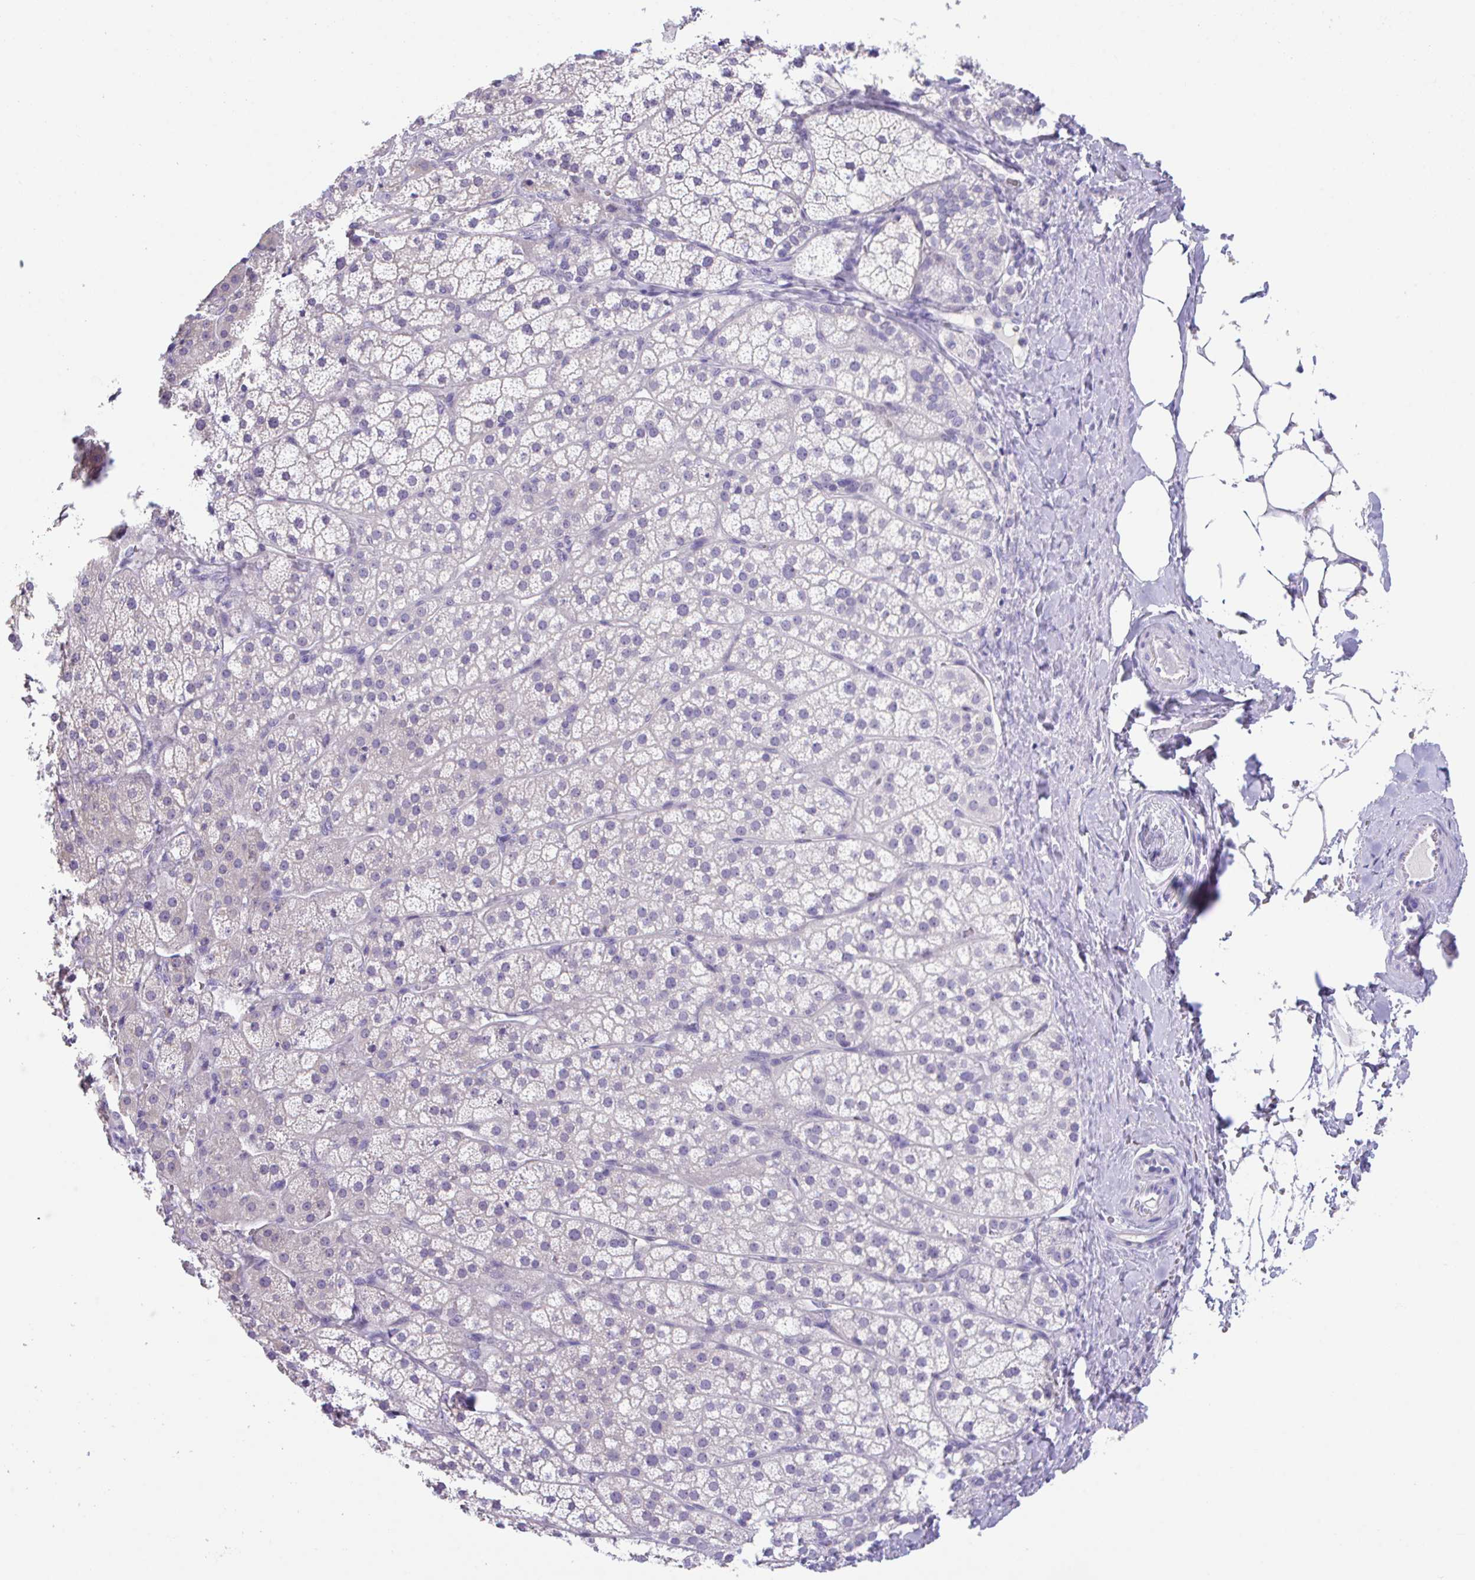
{"staining": {"intensity": "negative", "quantity": "none", "location": "none"}, "tissue": "adrenal gland", "cell_type": "Glandular cells", "image_type": "normal", "snomed": [{"axis": "morphology", "description": "Normal tissue, NOS"}, {"axis": "topography", "description": "Adrenal gland"}], "caption": "Human adrenal gland stained for a protein using immunohistochemistry demonstrates no positivity in glandular cells.", "gene": "HACD4", "patient": {"sex": "male", "age": 53}}